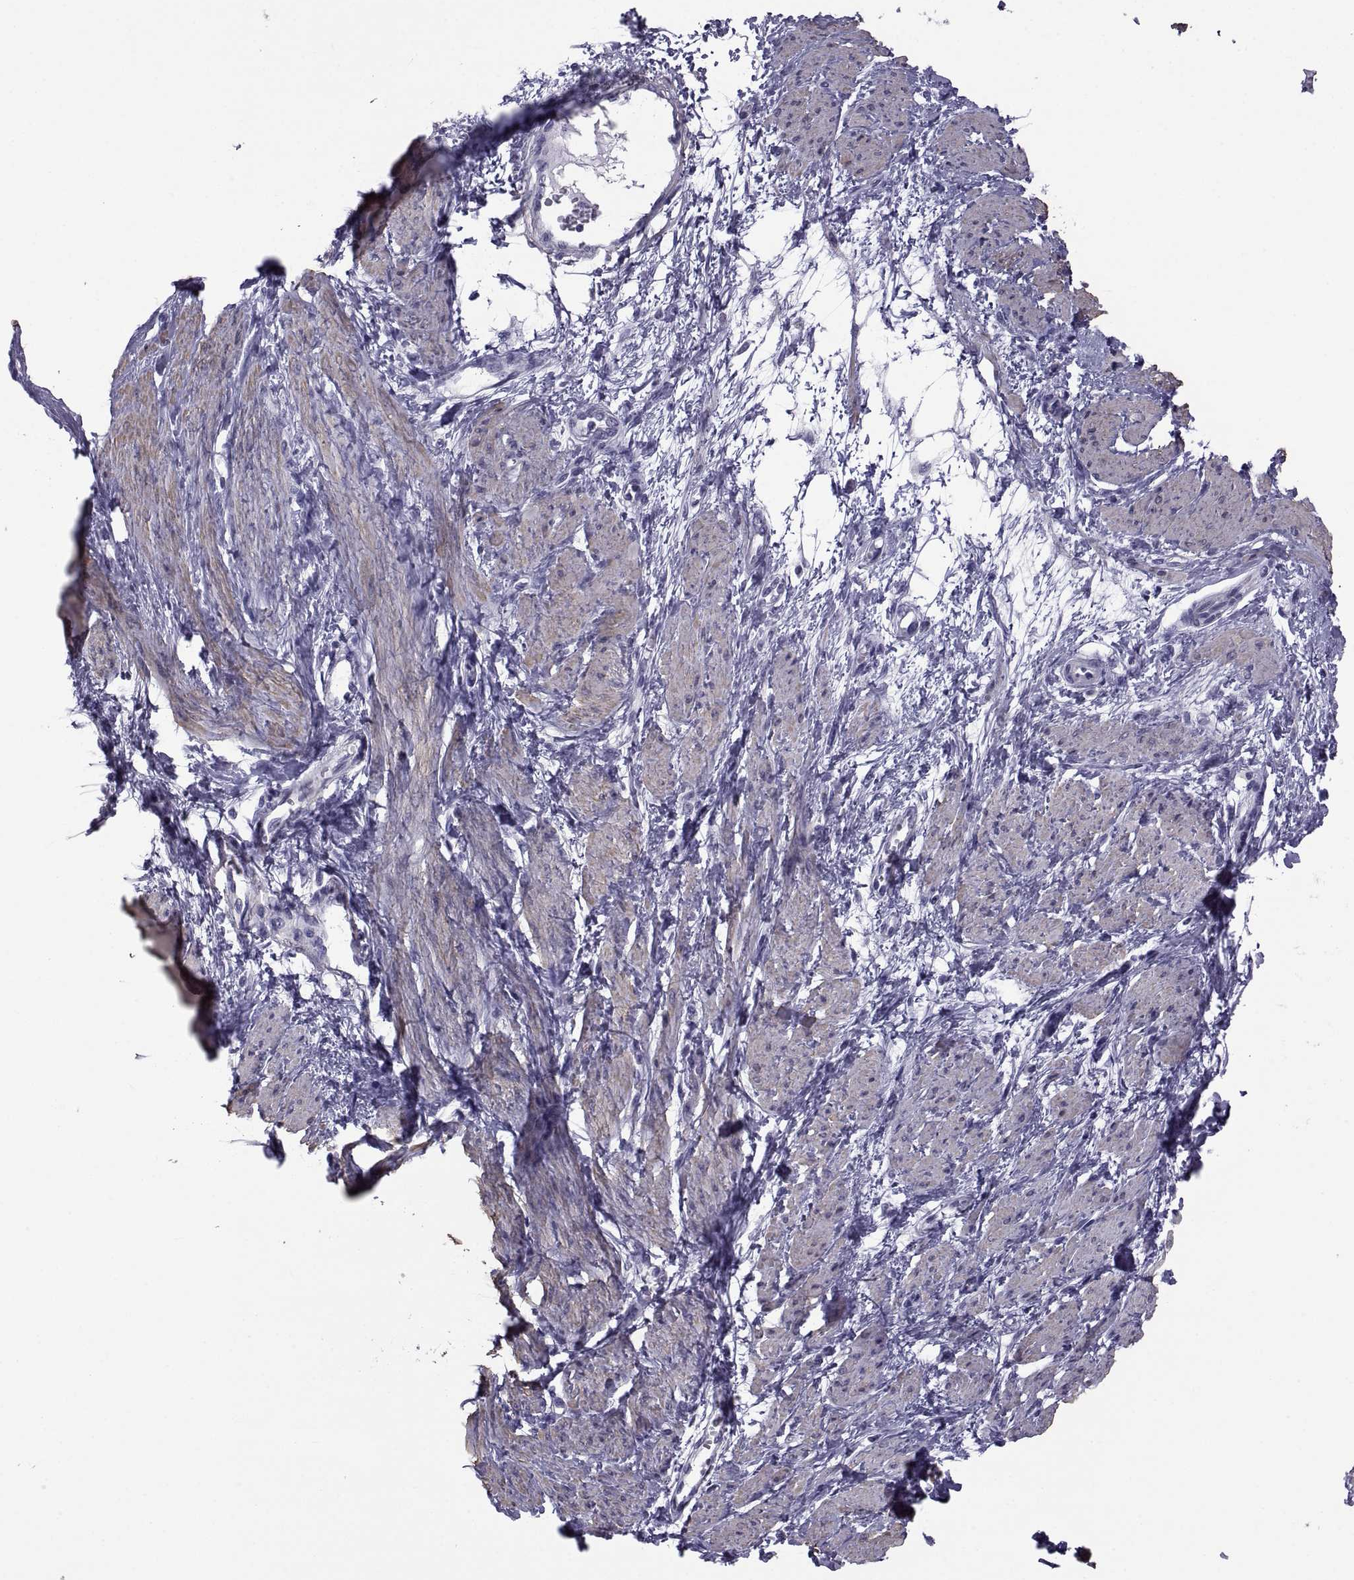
{"staining": {"intensity": "moderate", "quantity": "25%-75%", "location": "cytoplasmic/membranous"}, "tissue": "smooth muscle", "cell_type": "Smooth muscle cells", "image_type": "normal", "snomed": [{"axis": "morphology", "description": "Normal tissue, NOS"}, {"axis": "topography", "description": "Smooth muscle"}, {"axis": "topography", "description": "Uterus"}], "caption": "Approximately 25%-75% of smooth muscle cells in benign smooth muscle exhibit moderate cytoplasmic/membranous protein positivity as visualized by brown immunohistochemical staining.", "gene": "MAGEB1", "patient": {"sex": "female", "age": 39}}